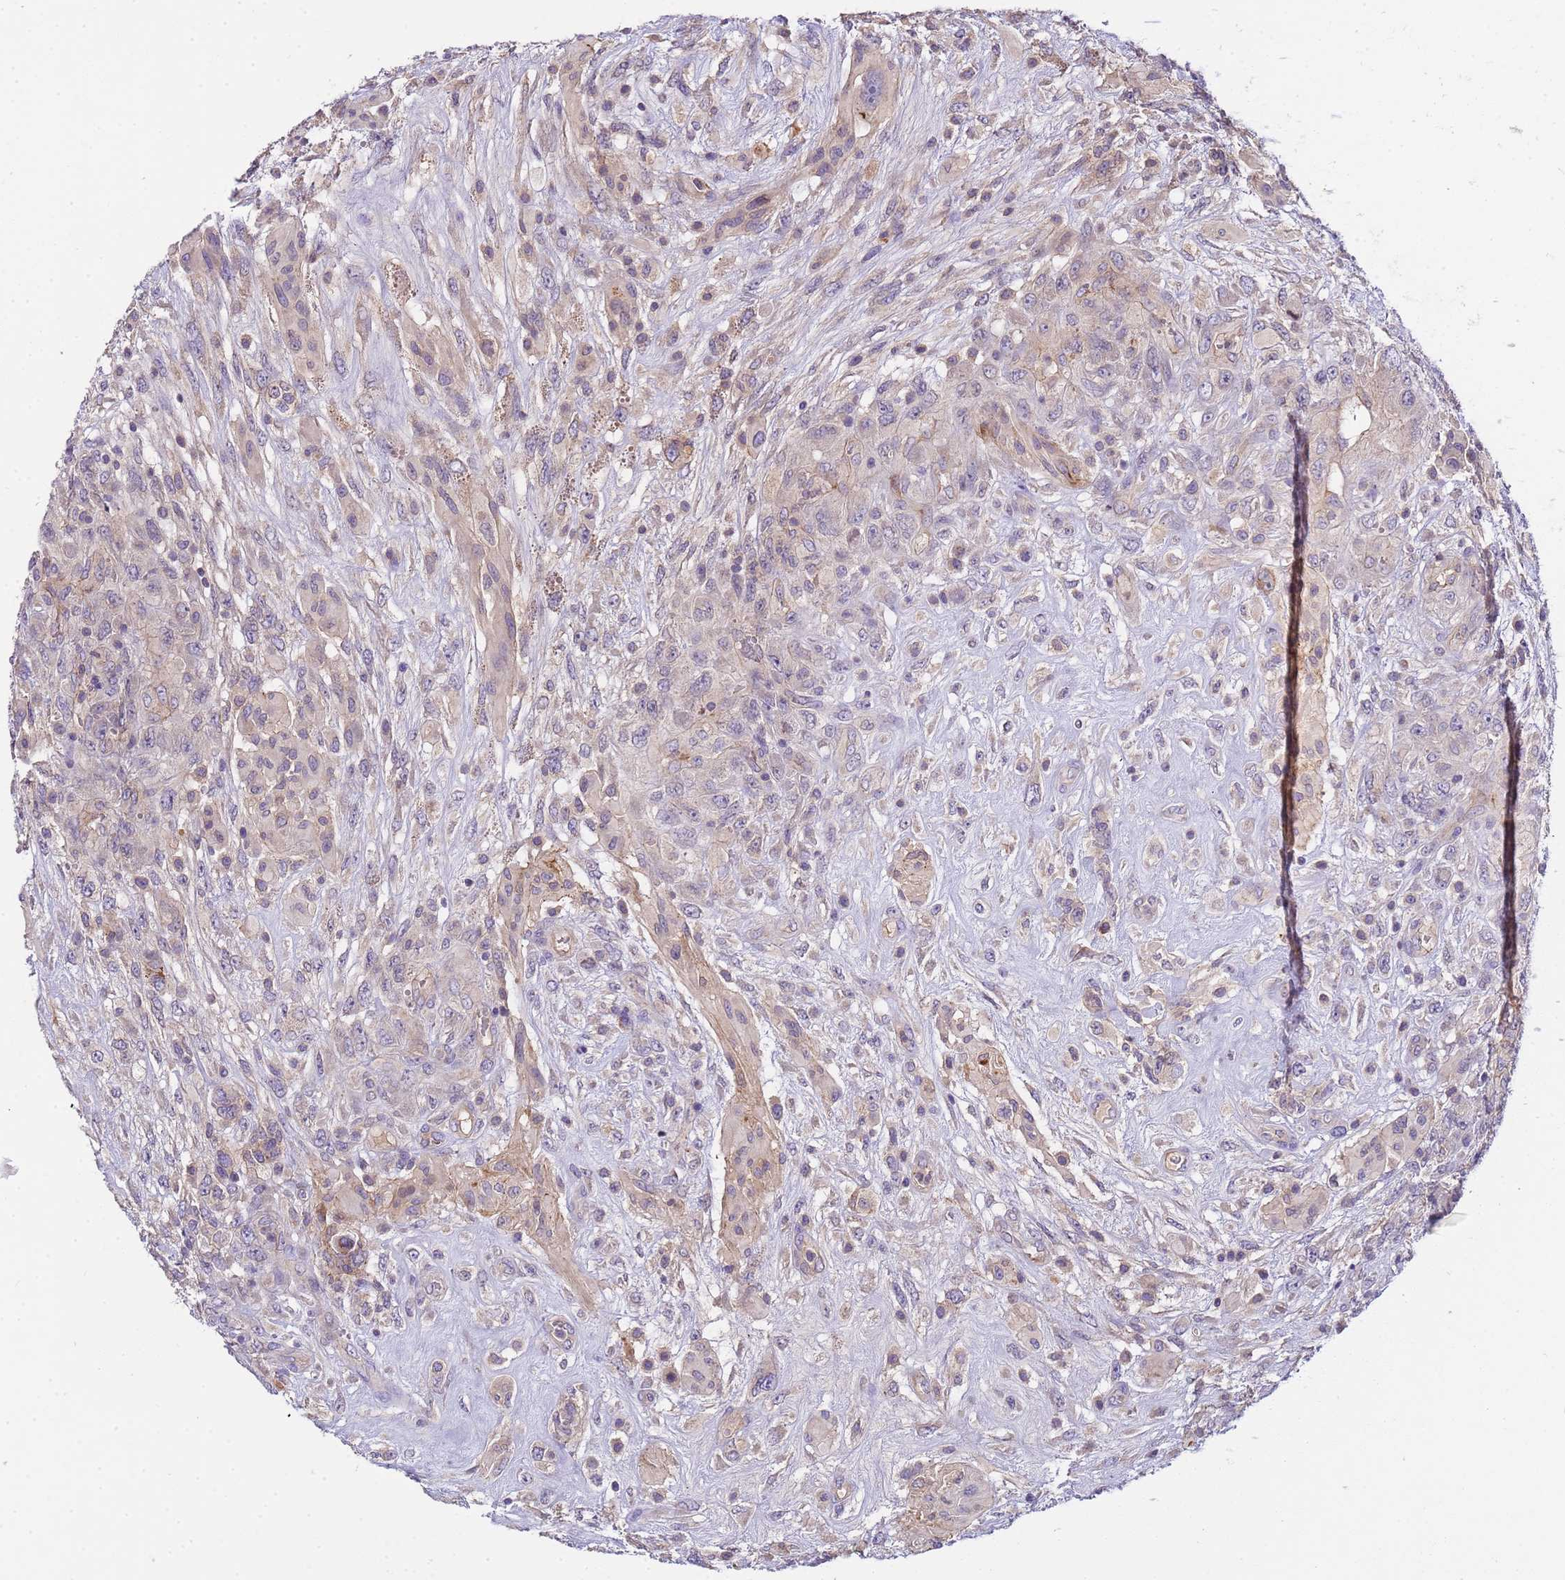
{"staining": {"intensity": "weak", "quantity": "<25%", "location": "cytoplasmic/membranous"}, "tissue": "glioma", "cell_type": "Tumor cells", "image_type": "cancer", "snomed": [{"axis": "morphology", "description": "Glioma, malignant, High grade"}, {"axis": "topography", "description": "Brain"}], "caption": "Immunohistochemistry of high-grade glioma (malignant) reveals no expression in tumor cells.", "gene": "PLCXD3", "patient": {"sex": "male", "age": 61}}